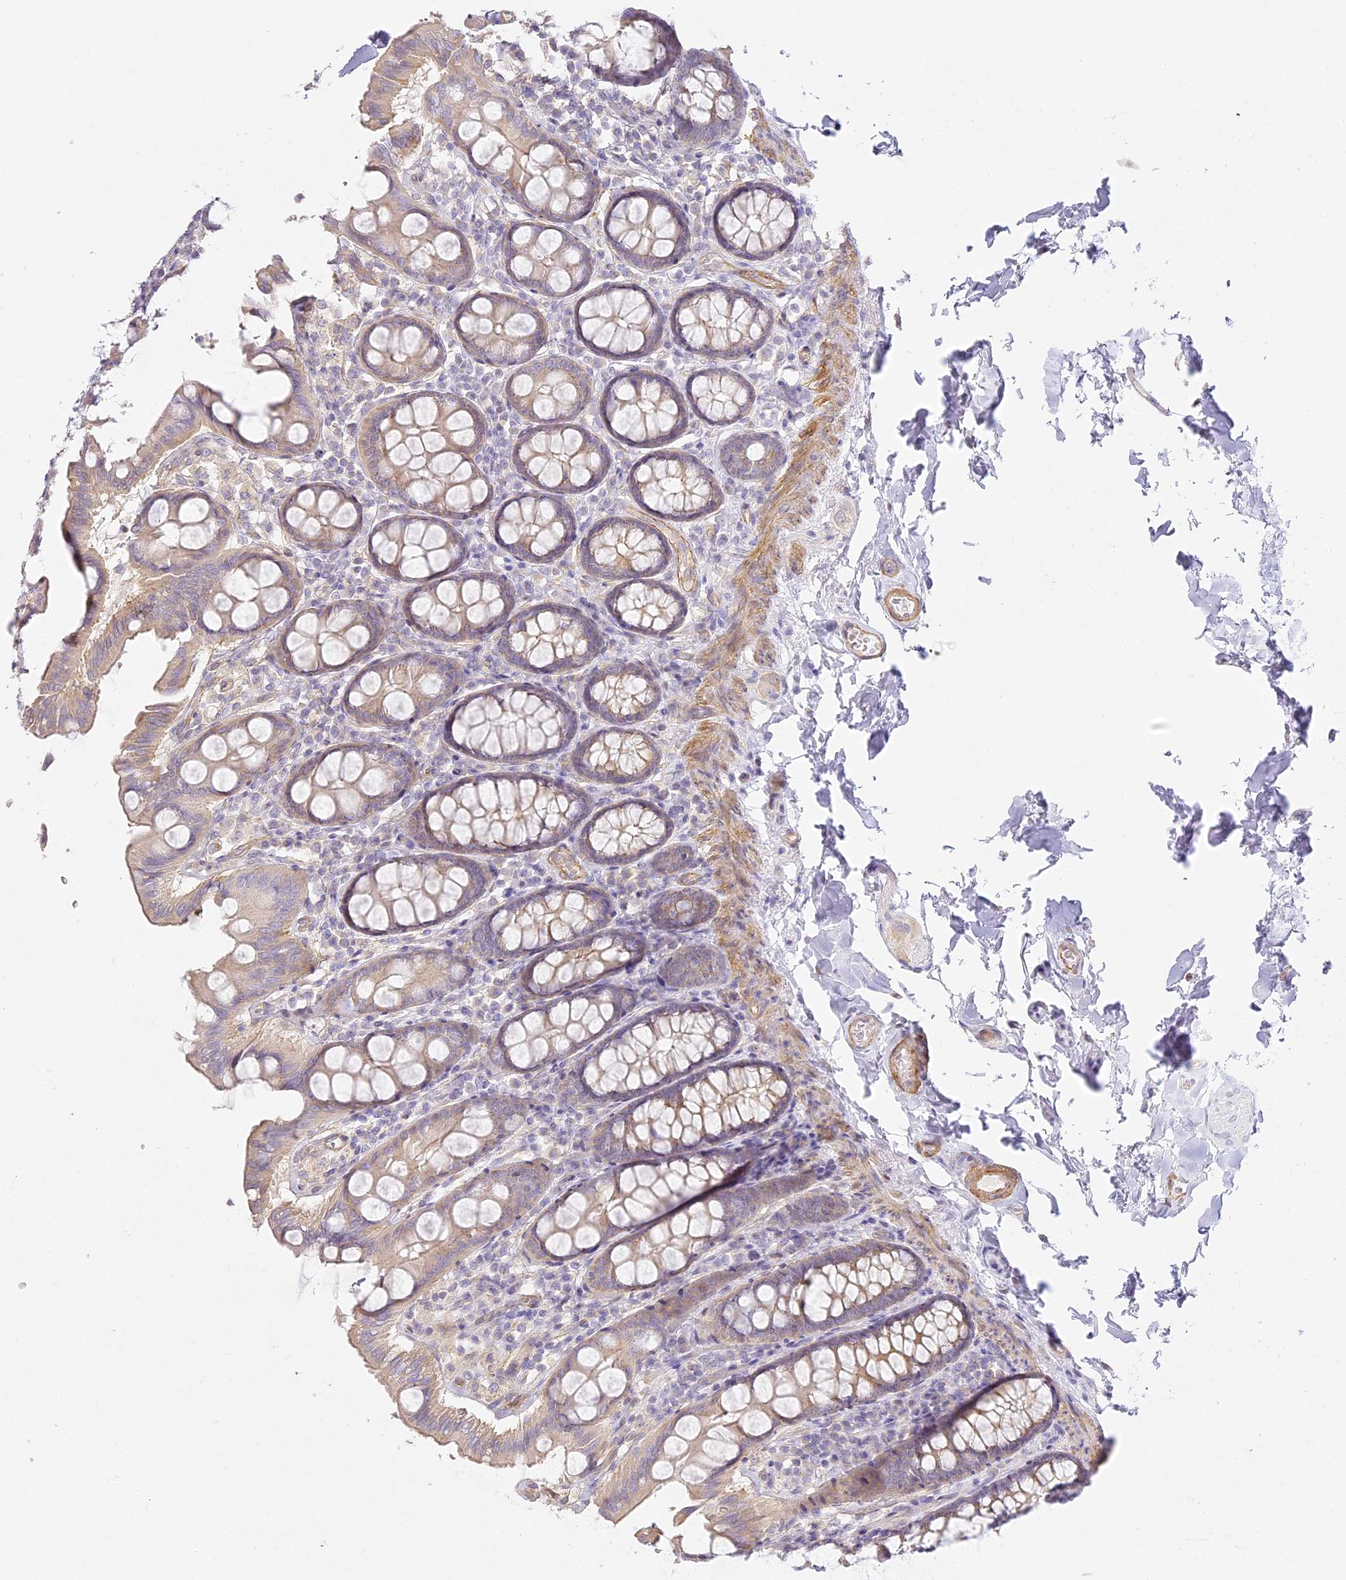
{"staining": {"intensity": "moderate", "quantity": ">75%", "location": "cytoplasmic/membranous"}, "tissue": "colon", "cell_type": "Endothelial cells", "image_type": "normal", "snomed": [{"axis": "morphology", "description": "Normal tissue, NOS"}, {"axis": "topography", "description": "Colon"}, {"axis": "topography", "description": "Peripheral nerve tissue"}], "caption": "DAB immunohistochemical staining of unremarkable human colon exhibits moderate cytoplasmic/membranous protein staining in about >75% of endothelial cells.", "gene": "MED28", "patient": {"sex": "female", "age": 61}}